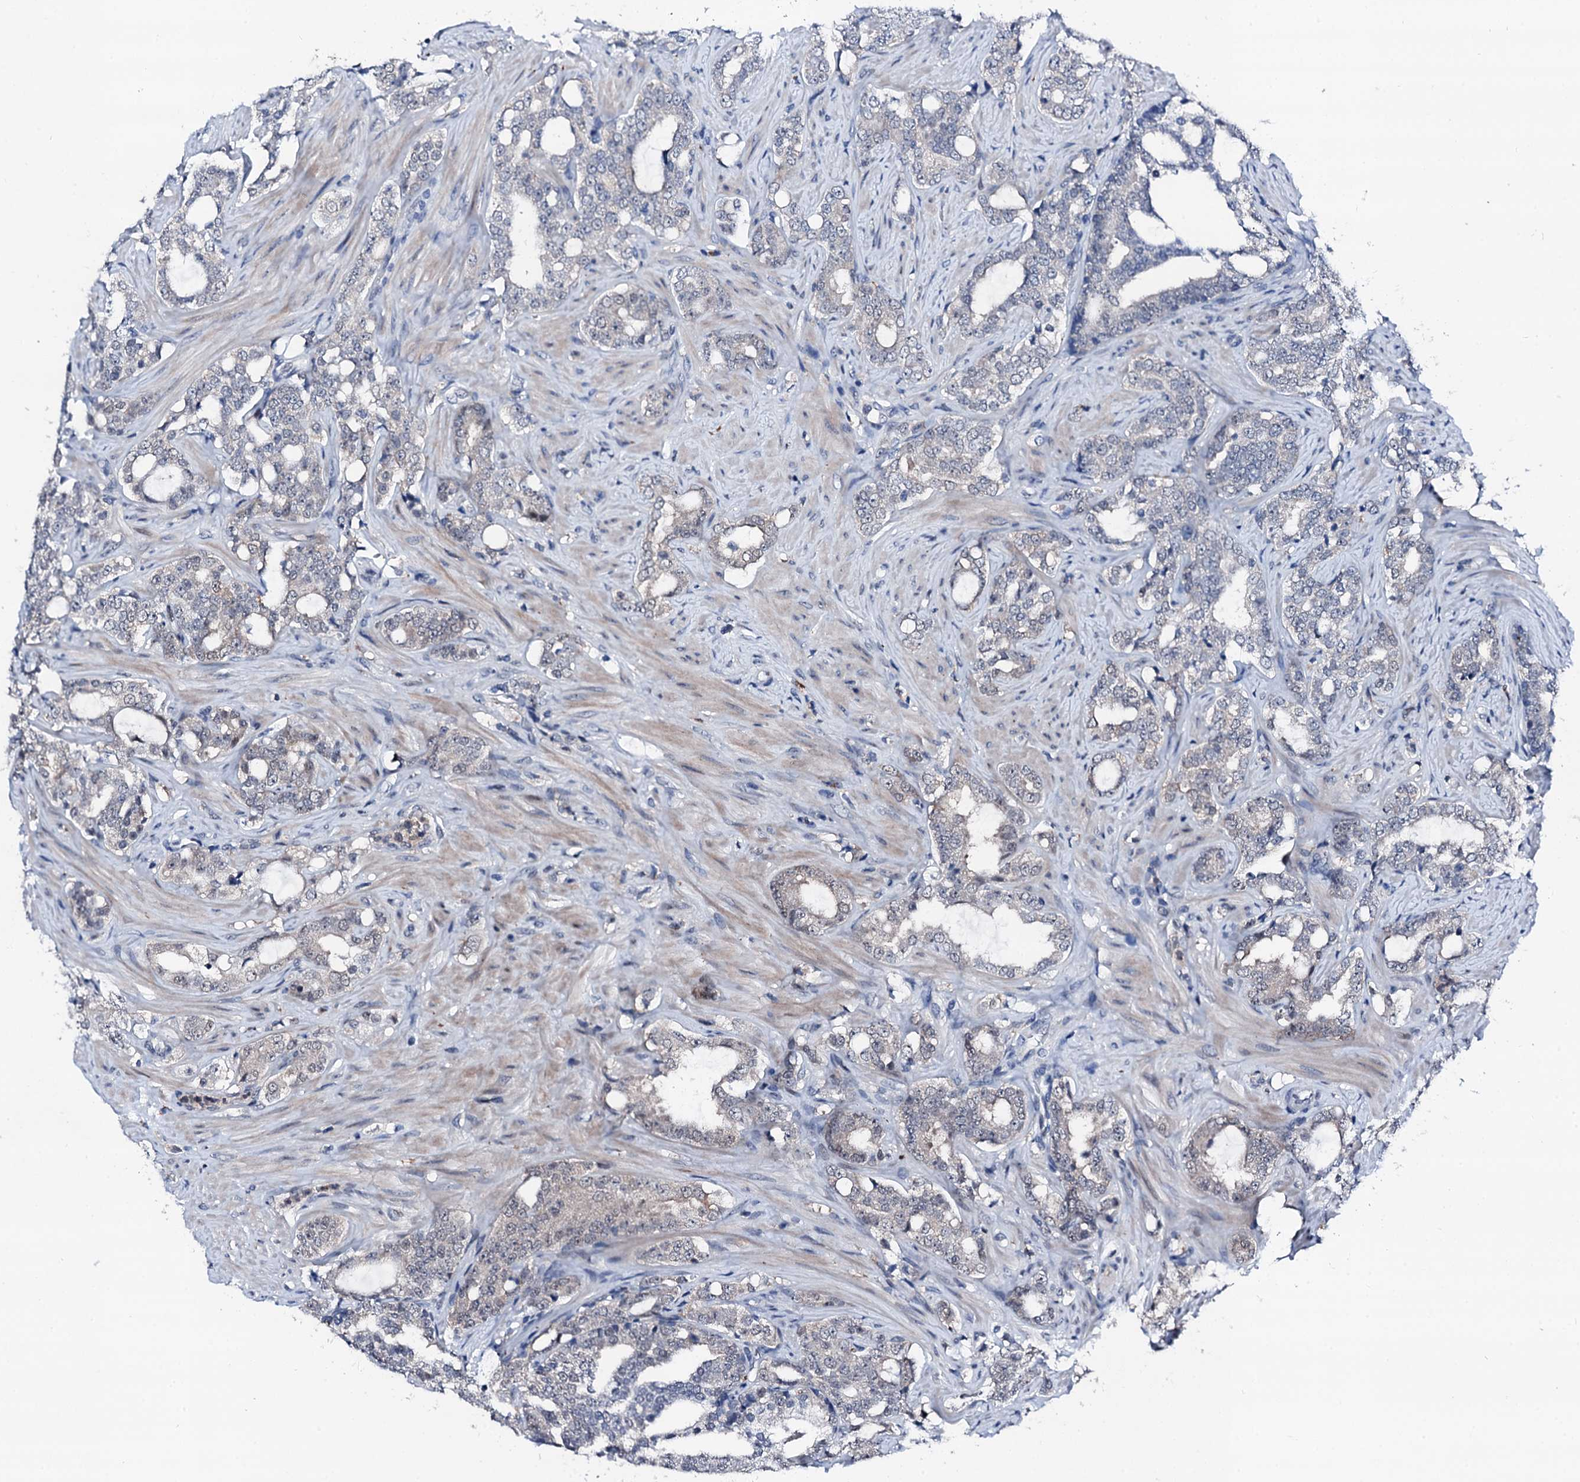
{"staining": {"intensity": "negative", "quantity": "none", "location": "none"}, "tissue": "prostate cancer", "cell_type": "Tumor cells", "image_type": "cancer", "snomed": [{"axis": "morphology", "description": "Adenocarcinoma, High grade"}, {"axis": "topography", "description": "Prostate"}], "caption": "IHC image of neoplastic tissue: high-grade adenocarcinoma (prostate) stained with DAB (3,3'-diaminobenzidine) displays no significant protein expression in tumor cells.", "gene": "TRAFD1", "patient": {"sex": "male", "age": 64}}